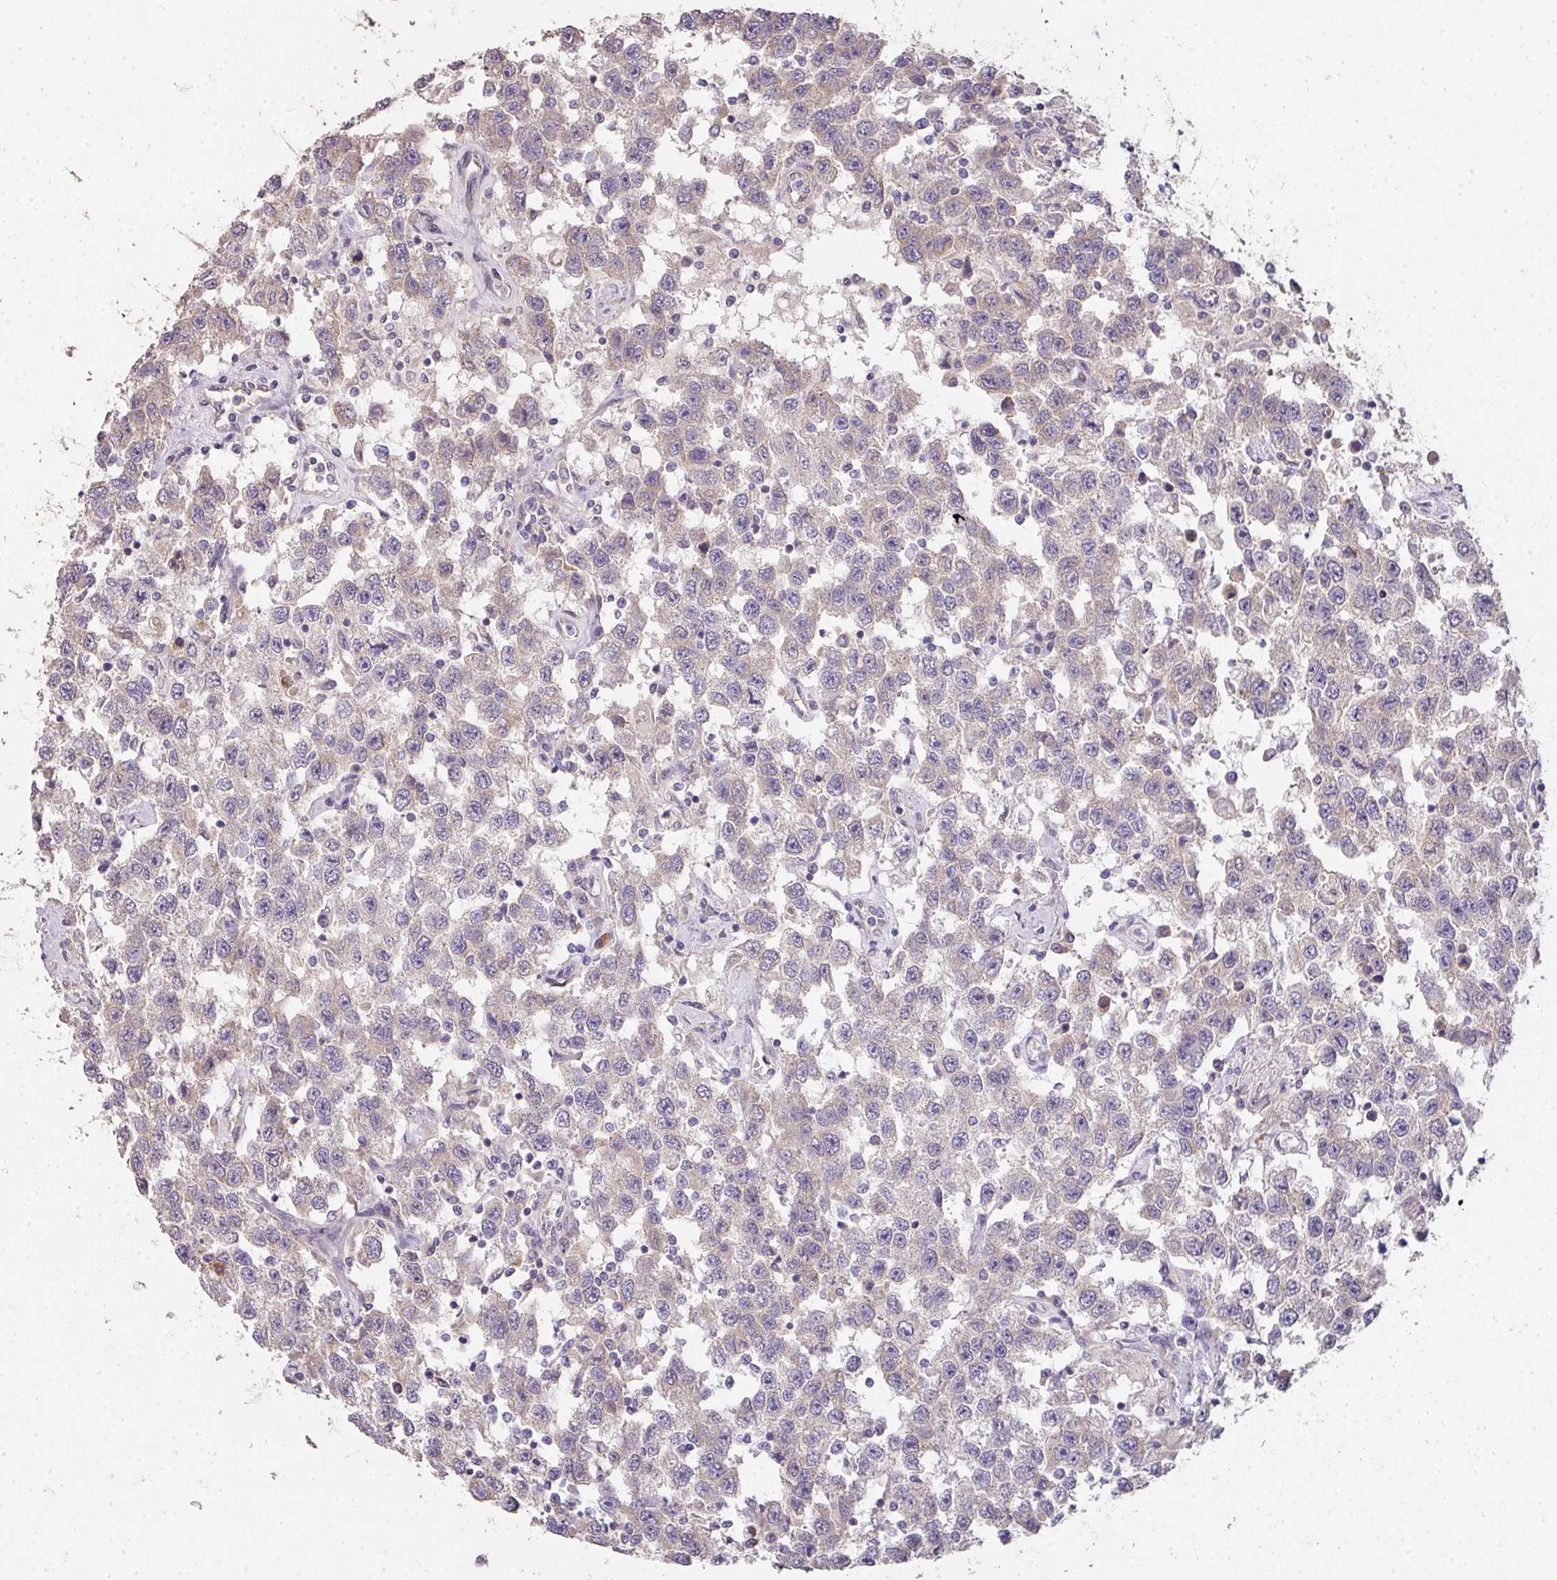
{"staining": {"intensity": "negative", "quantity": "none", "location": "none"}, "tissue": "testis cancer", "cell_type": "Tumor cells", "image_type": "cancer", "snomed": [{"axis": "morphology", "description": "Seminoma, NOS"}, {"axis": "topography", "description": "Testis"}], "caption": "There is no significant expression in tumor cells of testis seminoma. Brightfield microscopy of immunohistochemistry (IHC) stained with DAB (3,3'-diaminobenzidine) (brown) and hematoxylin (blue), captured at high magnification.", "gene": "PCDH1", "patient": {"sex": "male", "age": 41}}